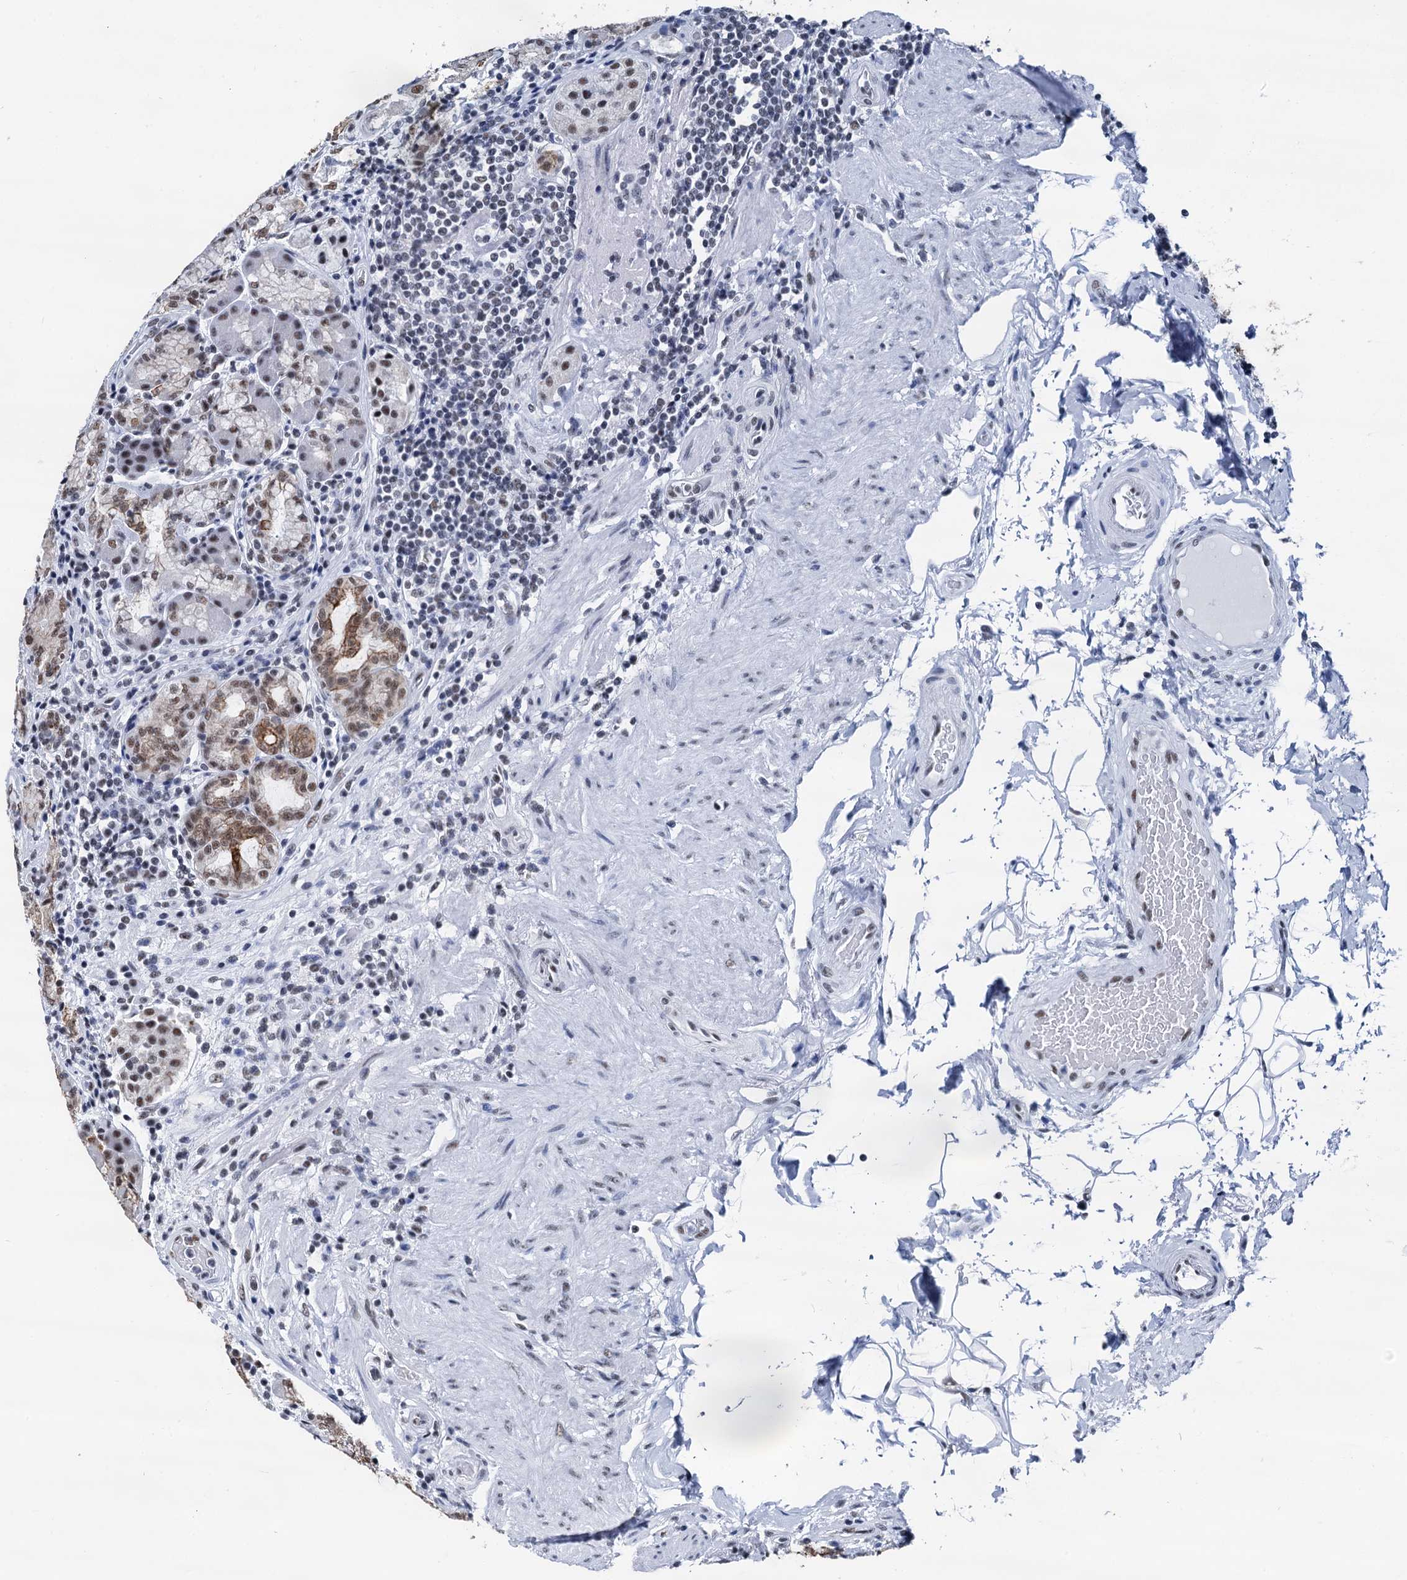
{"staining": {"intensity": "moderate", "quantity": ">75%", "location": "cytoplasmic/membranous,nuclear"}, "tissue": "stomach", "cell_type": "Glandular cells", "image_type": "normal", "snomed": [{"axis": "morphology", "description": "Normal tissue, NOS"}, {"axis": "topography", "description": "Stomach, upper"}, {"axis": "topography", "description": "Stomach, lower"}], "caption": "Benign stomach reveals moderate cytoplasmic/membranous,nuclear expression in about >75% of glandular cells, visualized by immunohistochemistry. The protein of interest is shown in brown color, while the nuclei are stained blue.", "gene": "DDX23", "patient": {"sex": "female", "age": 76}}